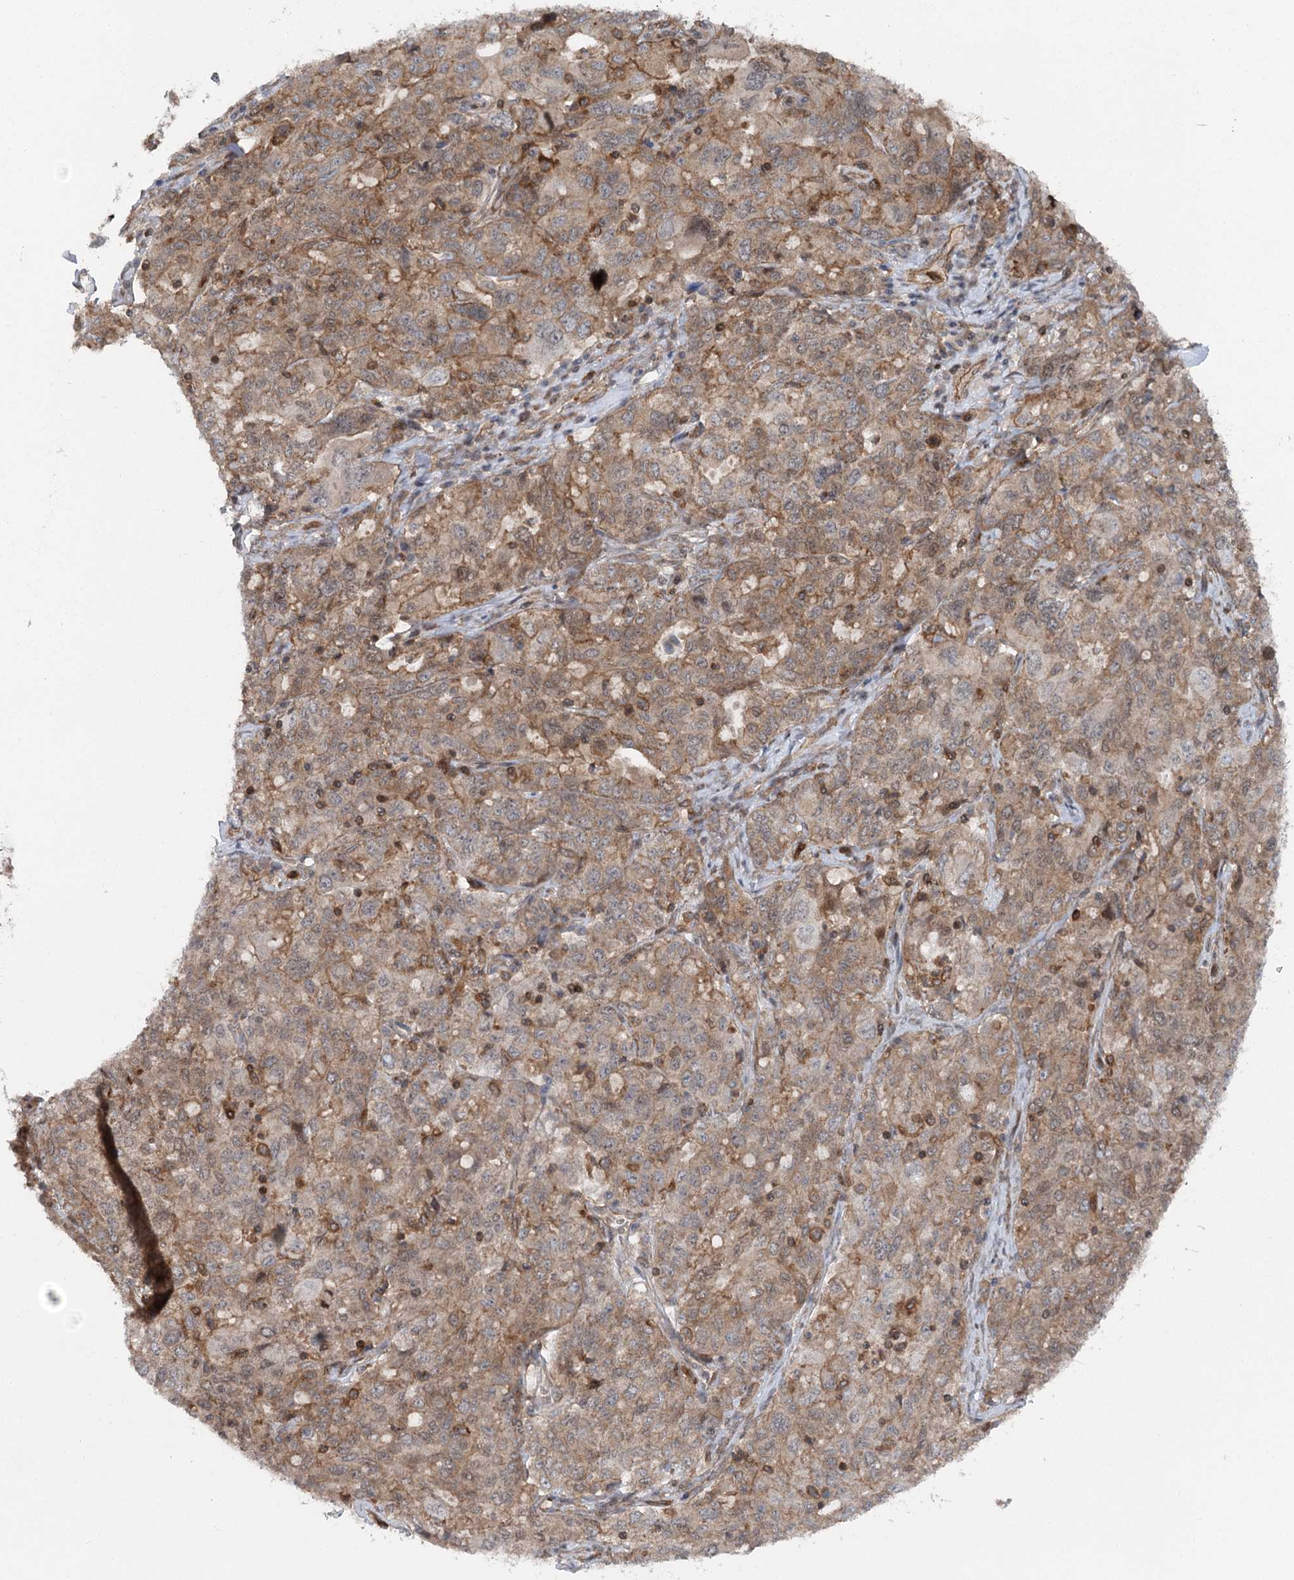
{"staining": {"intensity": "moderate", "quantity": ">75%", "location": "cytoplasmic/membranous"}, "tissue": "ovarian cancer", "cell_type": "Tumor cells", "image_type": "cancer", "snomed": [{"axis": "morphology", "description": "Carcinoma, endometroid"}, {"axis": "topography", "description": "Ovary"}], "caption": "This photomicrograph shows IHC staining of ovarian cancer, with medium moderate cytoplasmic/membranous positivity in approximately >75% of tumor cells.", "gene": "IQSEC1", "patient": {"sex": "female", "age": 62}}